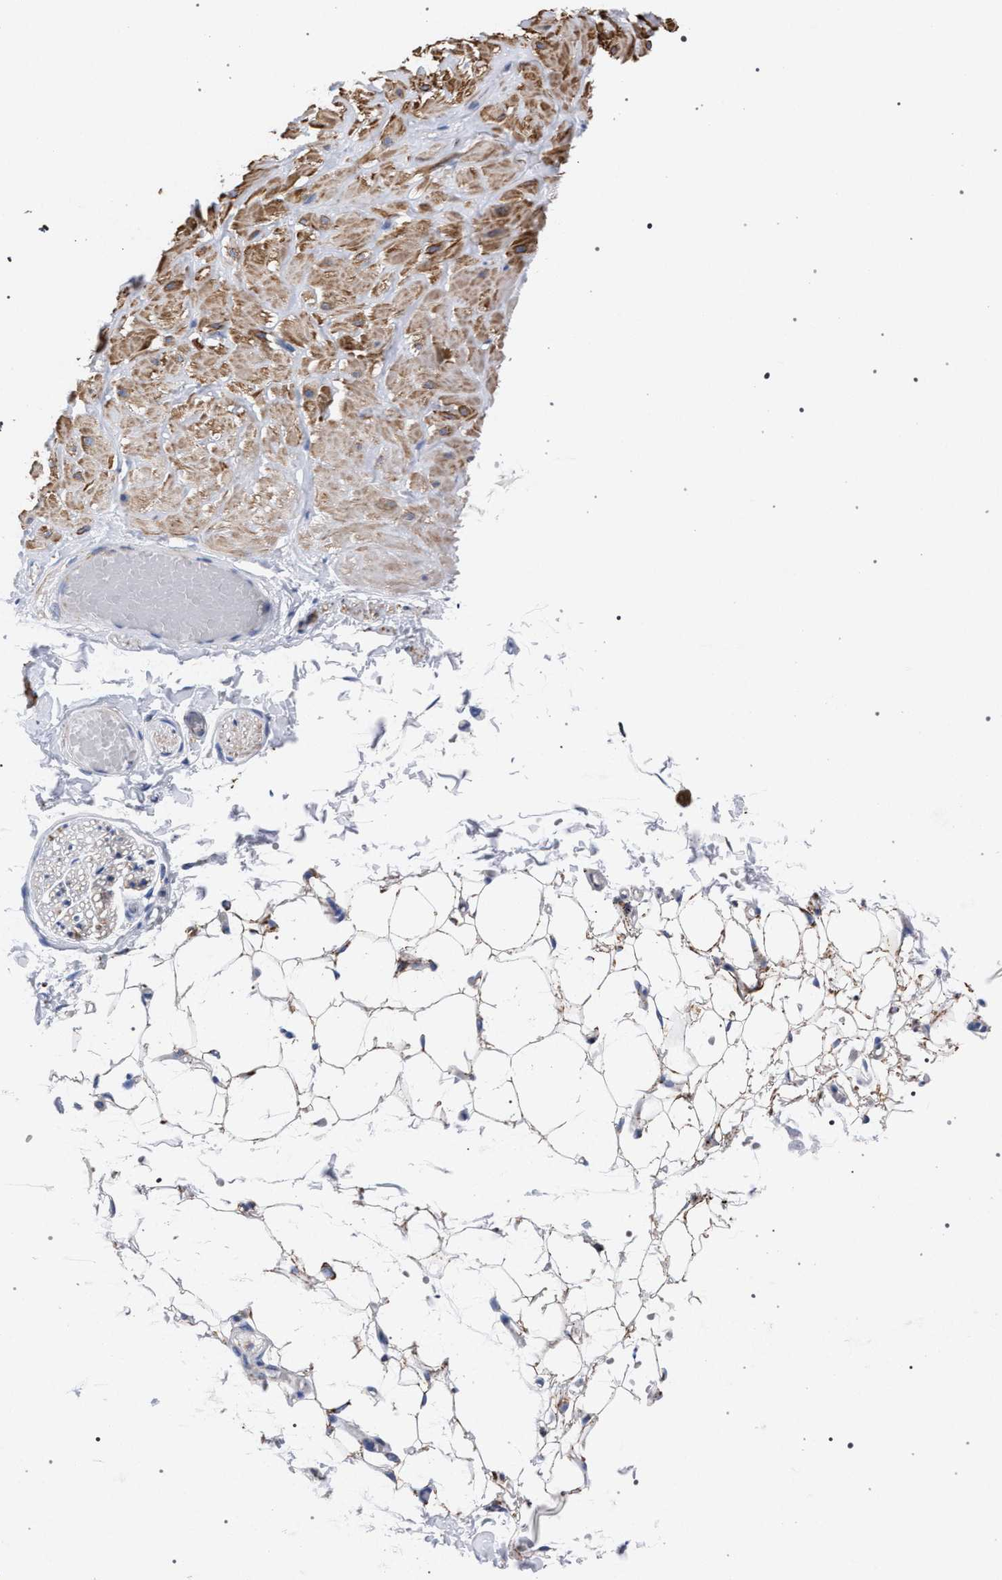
{"staining": {"intensity": "moderate", "quantity": "25%-75%", "location": "cytoplasmic/membranous"}, "tissue": "adipose tissue", "cell_type": "Adipocytes", "image_type": "normal", "snomed": [{"axis": "morphology", "description": "Normal tissue, NOS"}, {"axis": "topography", "description": "Adipose tissue"}, {"axis": "topography", "description": "Vascular tissue"}, {"axis": "topography", "description": "Peripheral nerve tissue"}], "caption": "Normal adipose tissue exhibits moderate cytoplasmic/membranous positivity in approximately 25%-75% of adipocytes, visualized by immunohistochemistry.", "gene": "ACADS", "patient": {"sex": "male", "age": 25}}